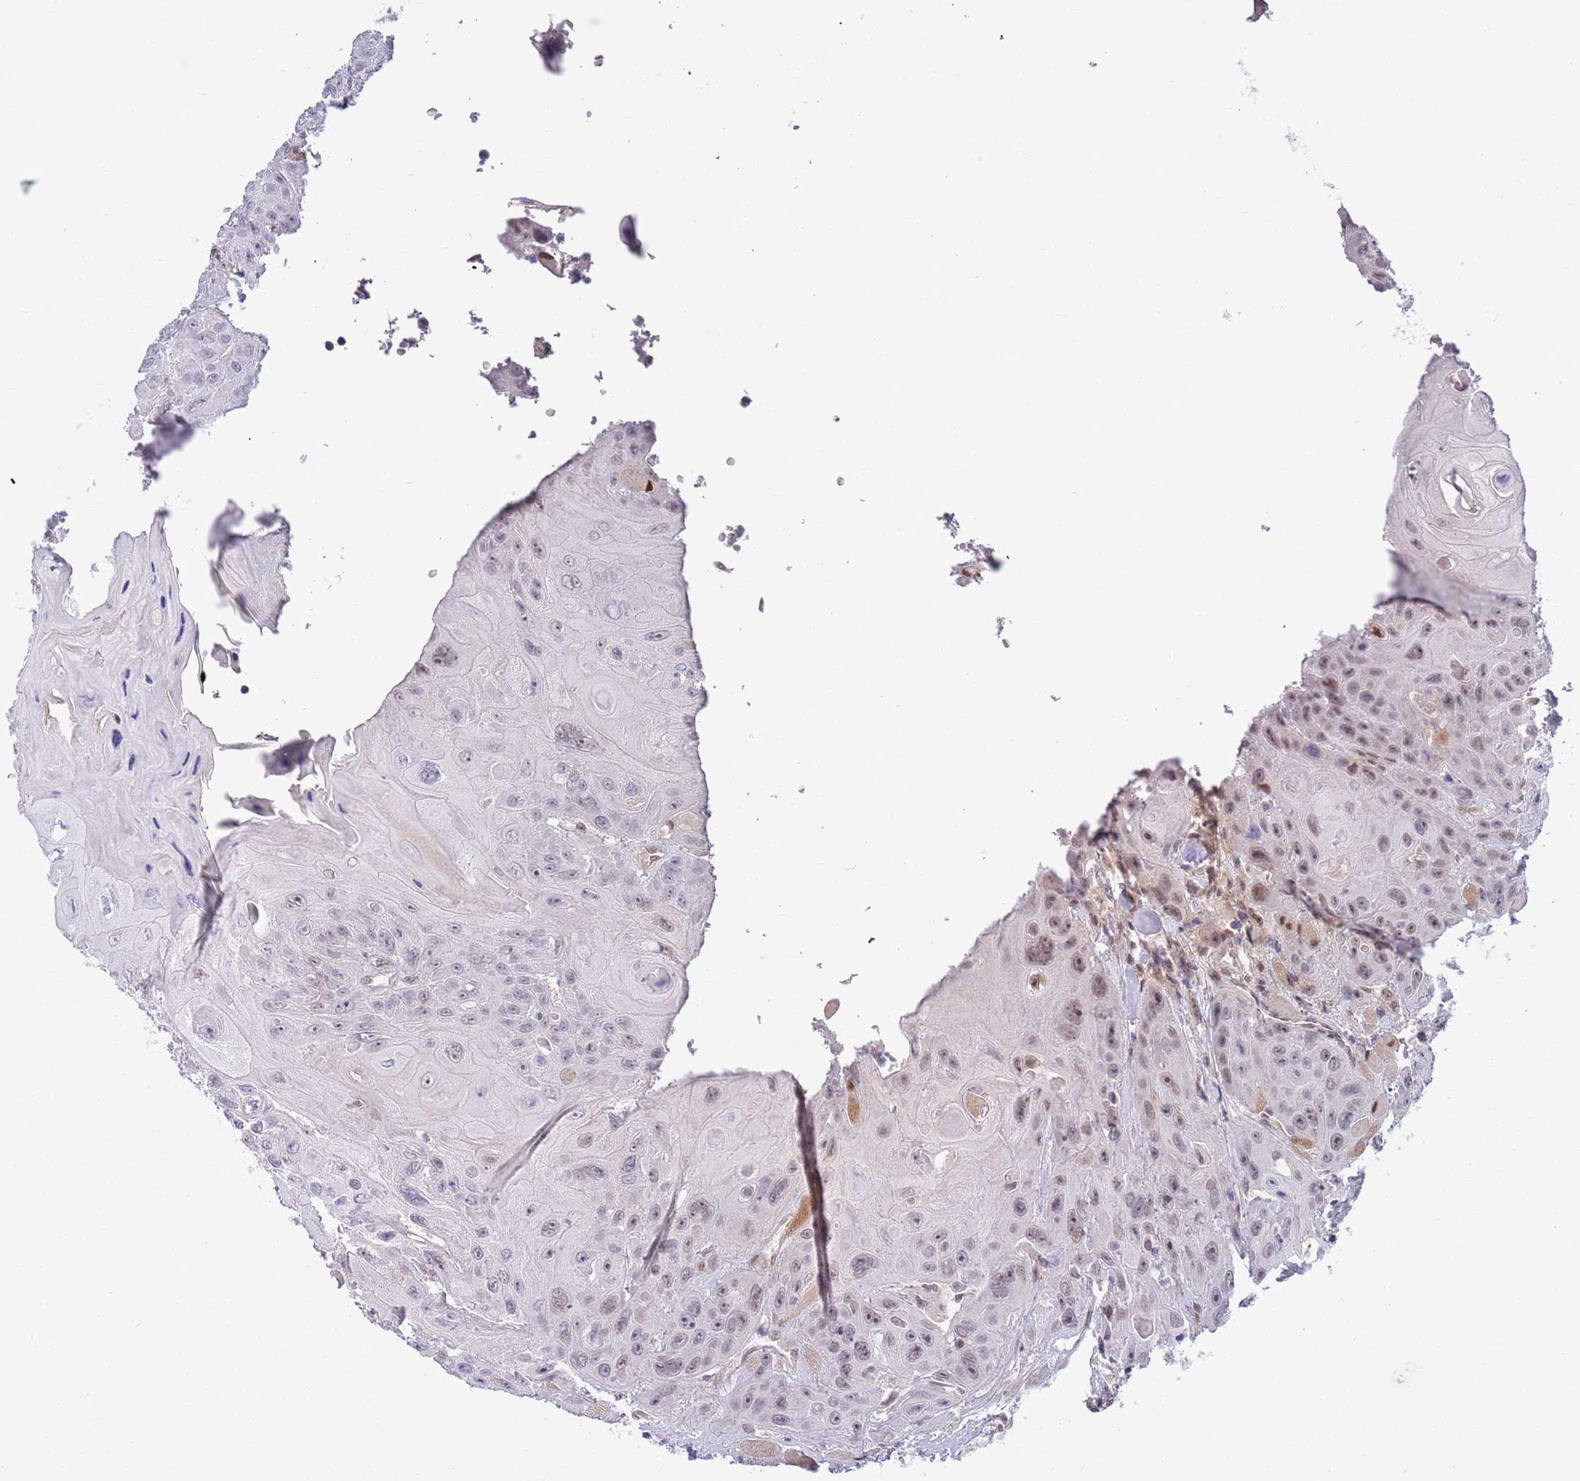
{"staining": {"intensity": "moderate", "quantity": "25%-75%", "location": "nuclear"}, "tissue": "head and neck cancer", "cell_type": "Tumor cells", "image_type": "cancer", "snomed": [{"axis": "morphology", "description": "Squamous cell carcinoma, NOS"}, {"axis": "topography", "description": "Head-Neck"}], "caption": "DAB (3,3'-diaminobenzidine) immunohistochemical staining of human head and neck cancer demonstrates moderate nuclear protein positivity in about 25%-75% of tumor cells.", "gene": "NLRP6", "patient": {"sex": "female", "age": 59}}